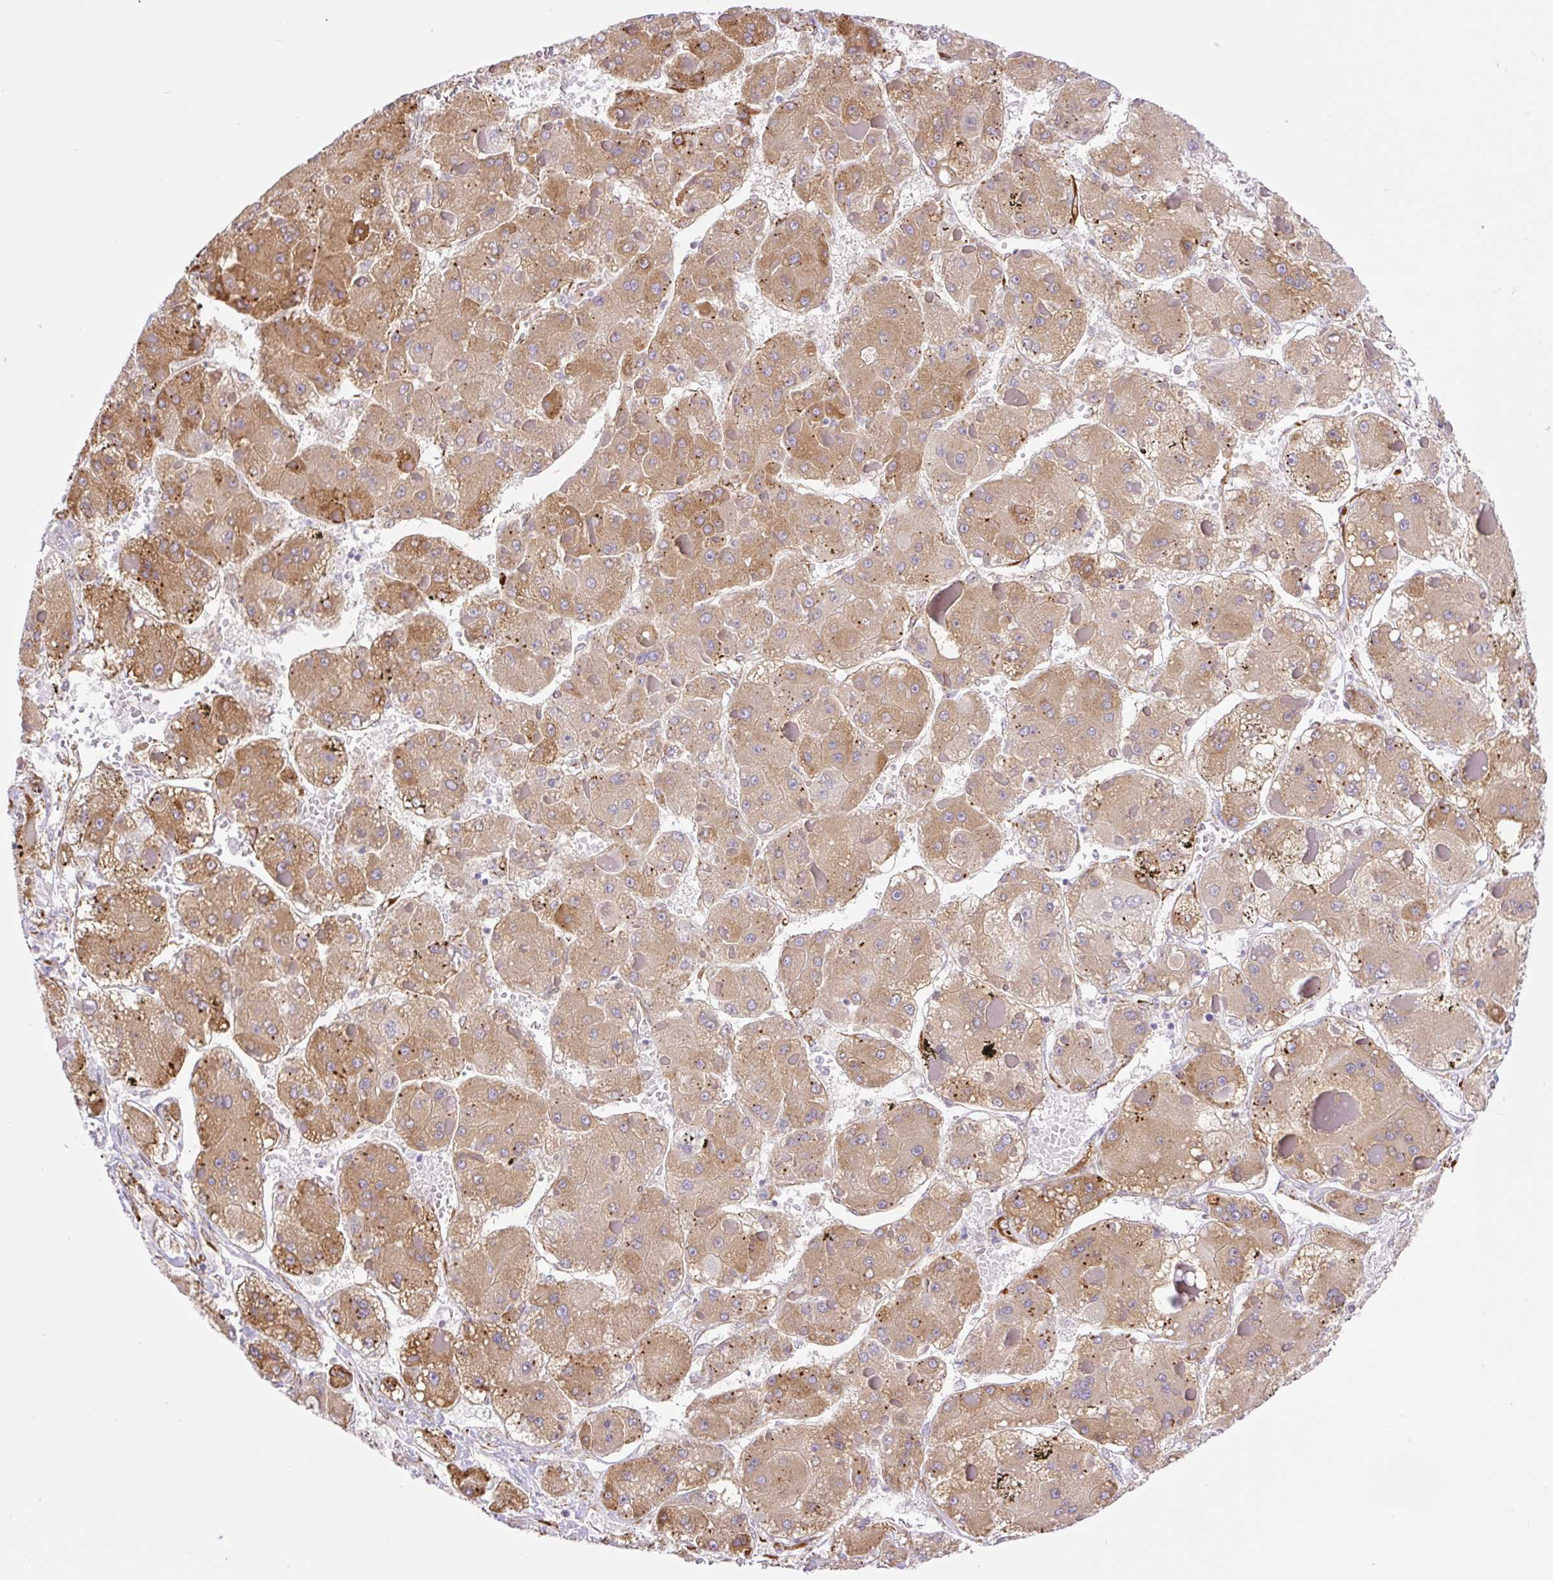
{"staining": {"intensity": "moderate", "quantity": ">75%", "location": "cytoplasmic/membranous"}, "tissue": "liver cancer", "cell_type": "Tumor cells", "image_type": "cancer", "snomed": [{"axis": "morphology", "description": "Carcinoma, Hepatocellular, NOS"}, {"axis": "topography", "description": "Liver"}], "caption": "Protein staining displays moderate cytoplasmic/membranous positivity in approximately >75% of tumor cells in liver hepatocellular carcinoma. Nuclei are stained in blue.", "gene": "RAB30", "patient": {"sex": "female", "age": 73}}